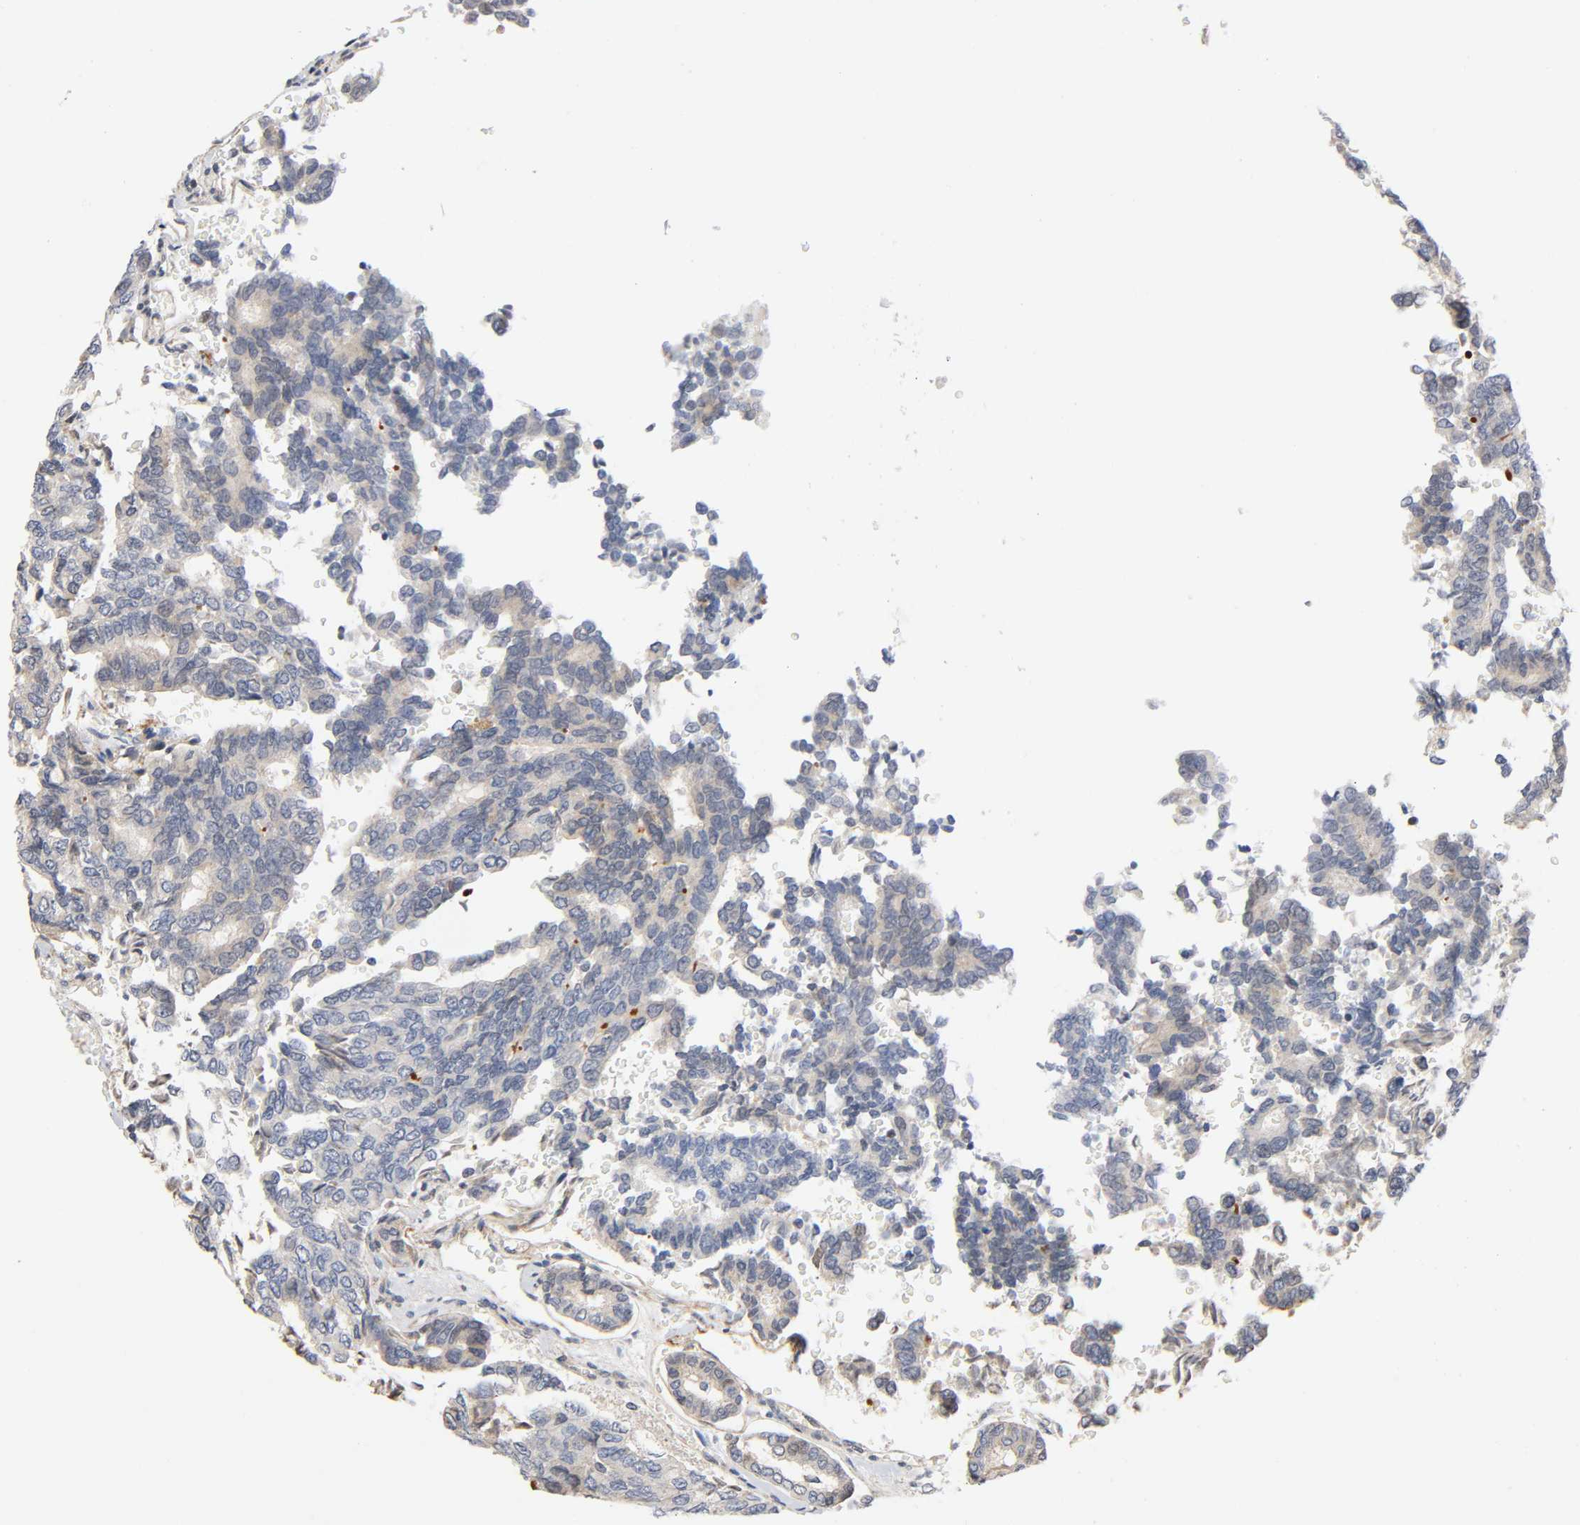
{"staining": {"intensity": "negative", "quantity": "none", "location": "none"}, "tissue": "thyroid cancer", "cell_type": "Tumor cells", "image_type": "cancer", "snomed": [{"axis": "morphology", "description": "Normal tissue, NOS"}, {"axis": "morphology", "description": "Papillary adenocarcinoma, NOS"}, {"axis": "topography", "description": "Thyroid gland"}], "caption": "This is an IHC histopathology image of thyroid cancer (papillary adenocarcinoma). There is no staining in tumor cells.", "gene": "CASP9", "patient": {"sex": "female", "age": 30}}